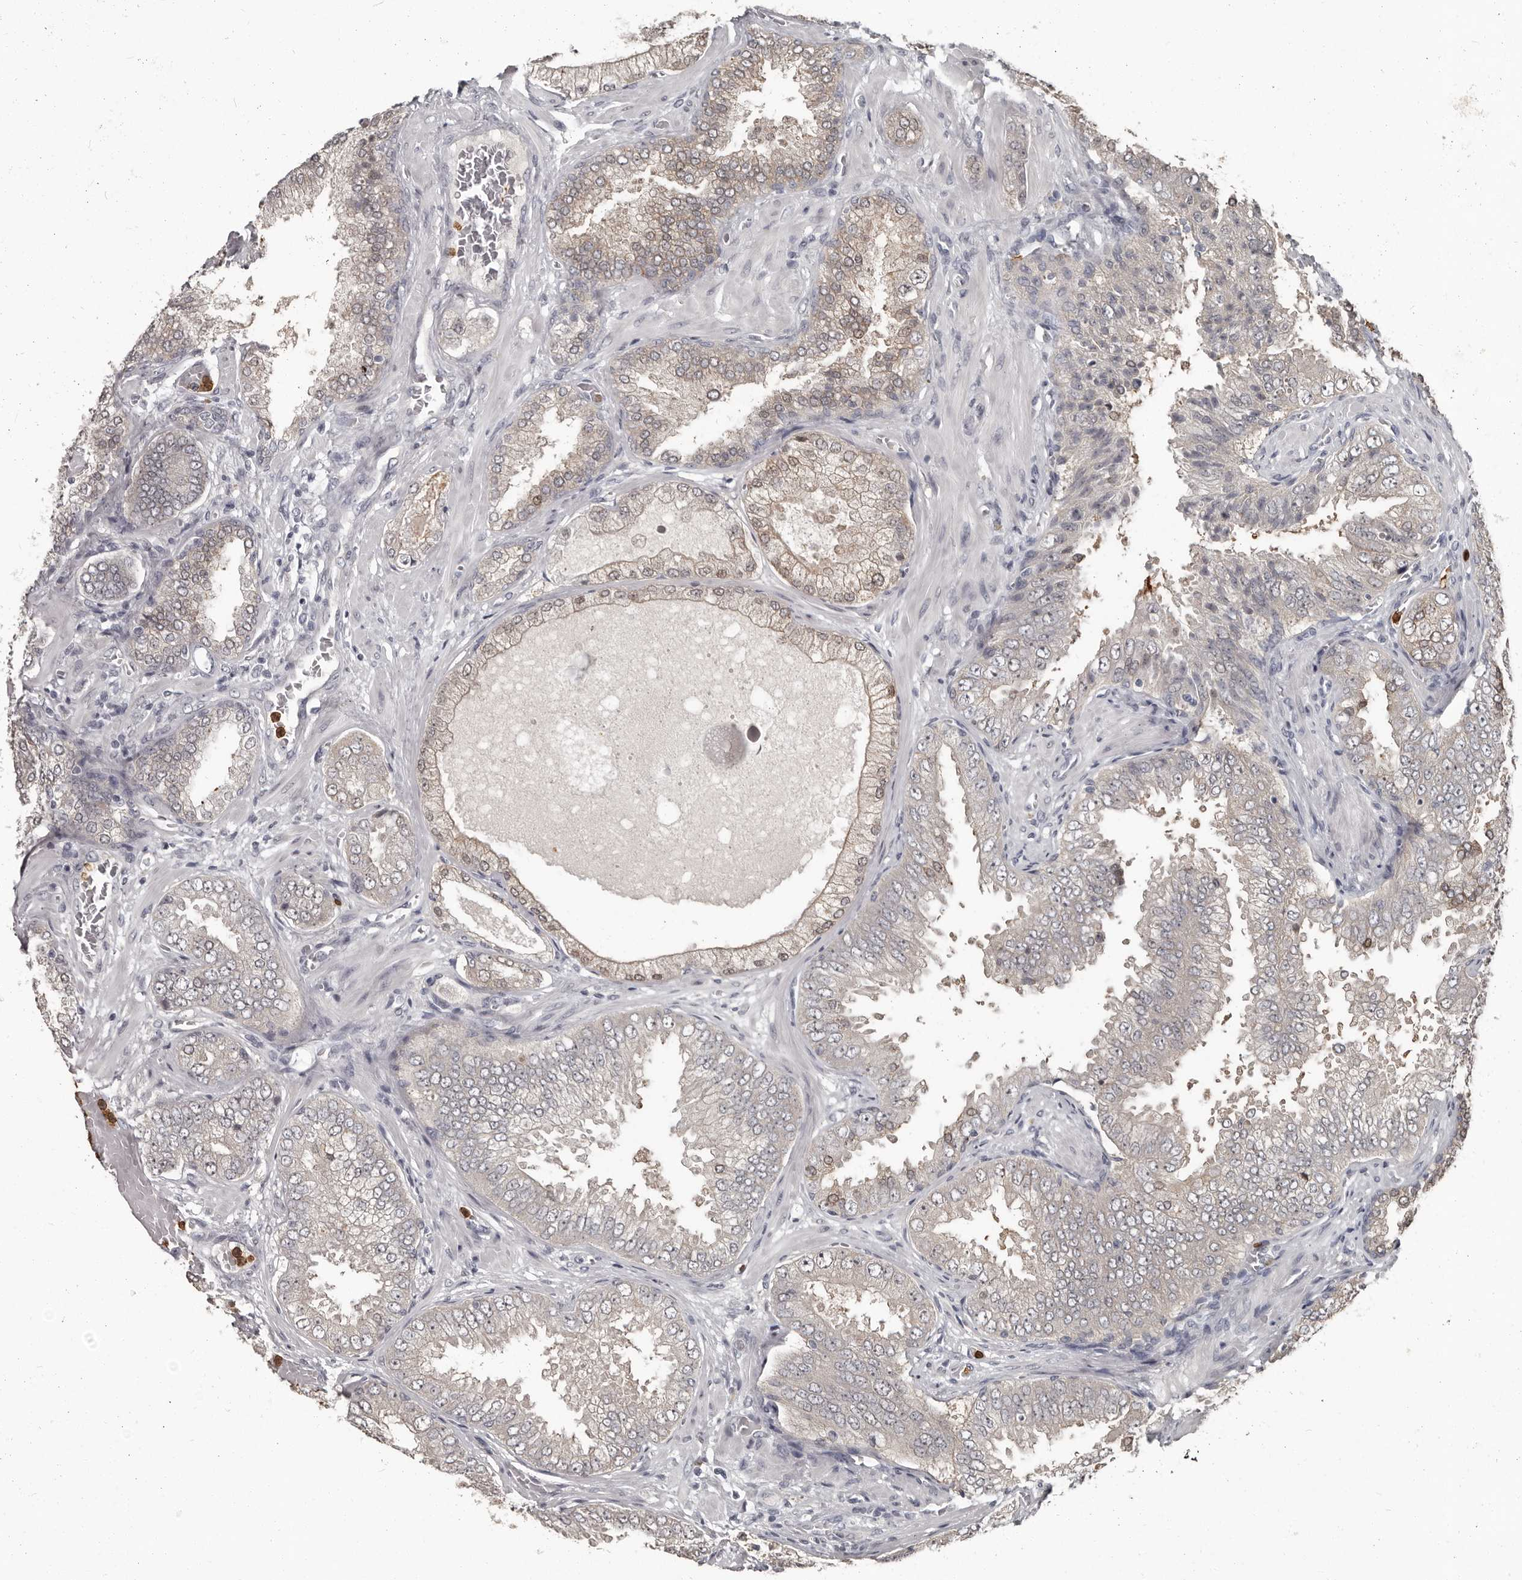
{"staining": {"intensity": "moderate", "quantity": "<25%", "location": "cytoplasmic/membranous,nuclear"}, "tissue": "prostate cancer", "cell_type": "Tumor cells", "image_type": "cancer", "snomed": [{"axis": "morphology", "description": "Adenocarcinoma, High grade"}, {"axis": "topography", "description": "Prostate"}], "caption": "Moderate cytoplasmic/membranous and nuclear staining is seen in approximately <25% of tumor cells in prostate cancer (high-grade adenocarcinoma).", "gene": "GPR157", "patient": {"sex": "male", "age": 58}}